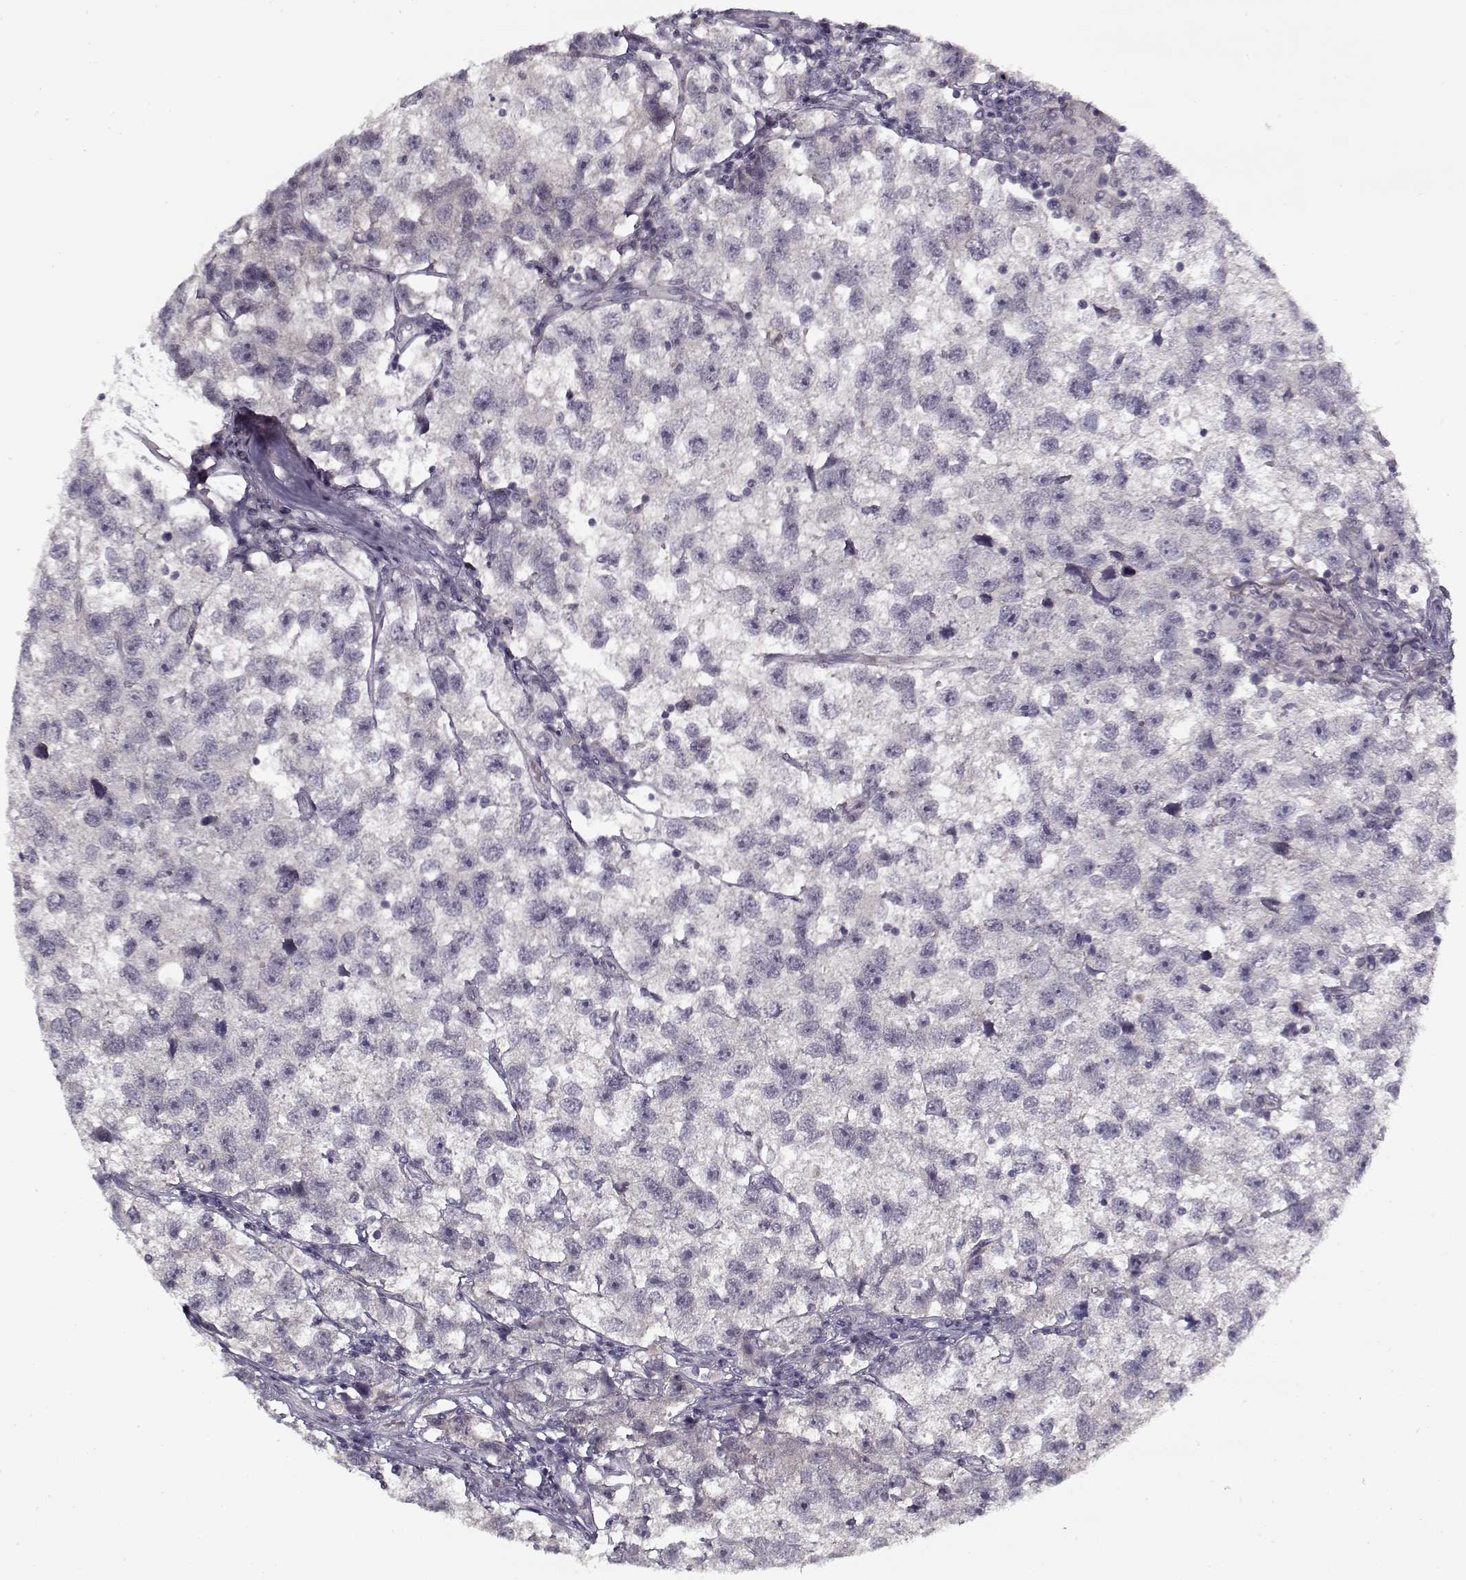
{"staining": {"intensity": "negative", "quantity": "none", "location": "none"}, "tissue": "testis cancer", "cell_type": "Tumor cells", "image_type": "cancer", "snomed": [{"axis": "morphology", "description": "Seminoma, NOS"}, {"axis": "topography", "description": "Testis"}], "caption": "The micrograph exhibits no staining of tumor cells in testis seminoma.", "gene": "LAMA2", "patient": {"sex": "male", "age": 26}}